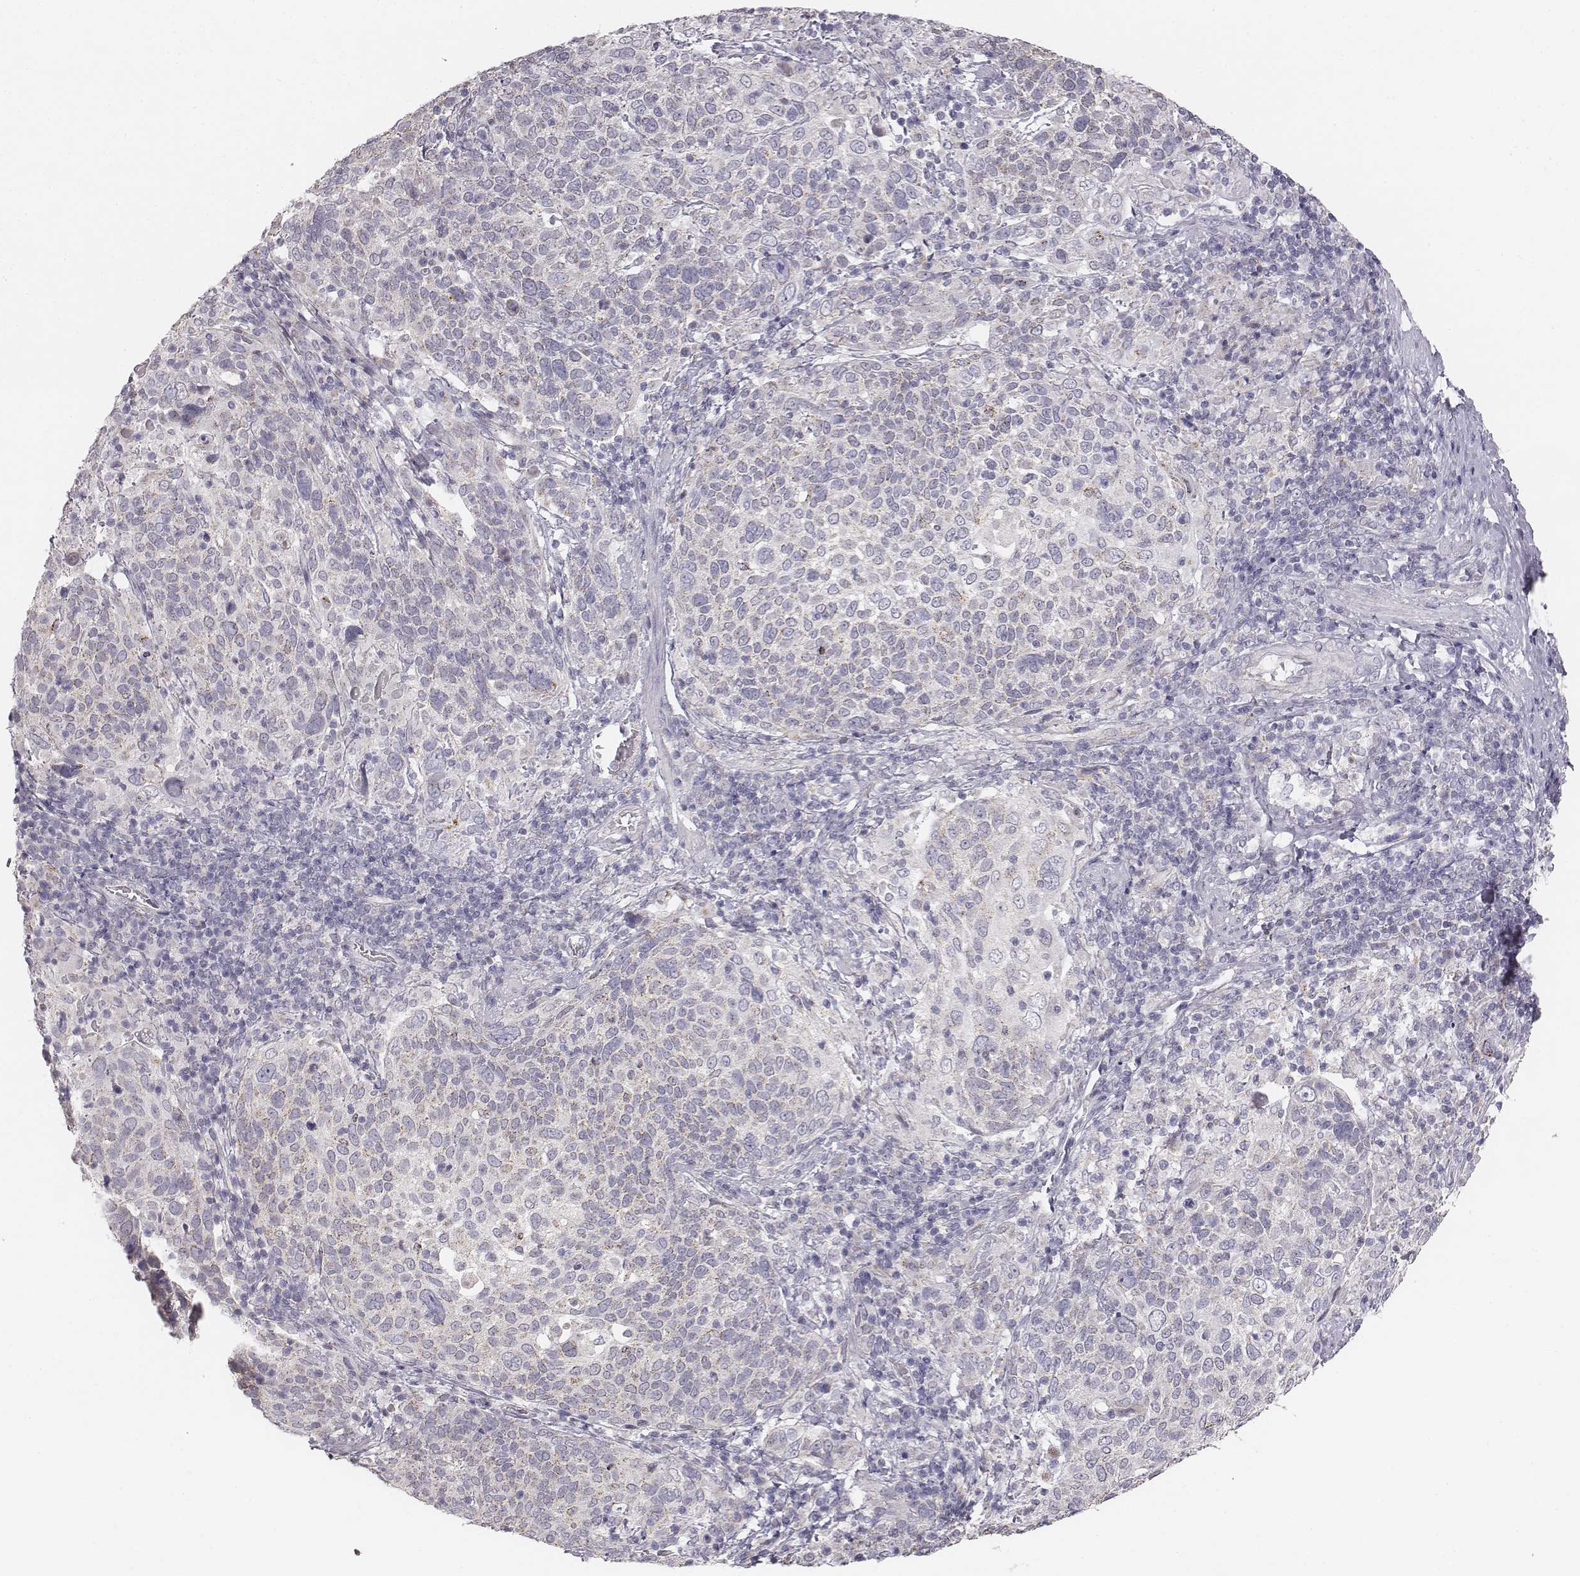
{"staining": {"intensity": "negative", "quantity": "none", "location": "none"}, "tissue": "cervical cancer", "cell_type": "Tumor cells", "image_type": "cancer", "snomed": [{"axis": "morphology", "description": "Squamous cell carcinoma, NOS"}, {"axis": "topography", "description": "Cervix"}], "caption": "Tumor cells are negative for protein expression in human squamous cell carcinoma (cervical).", "gene": "ABCD3", "patient": {"sex": "female", "age": 61}}